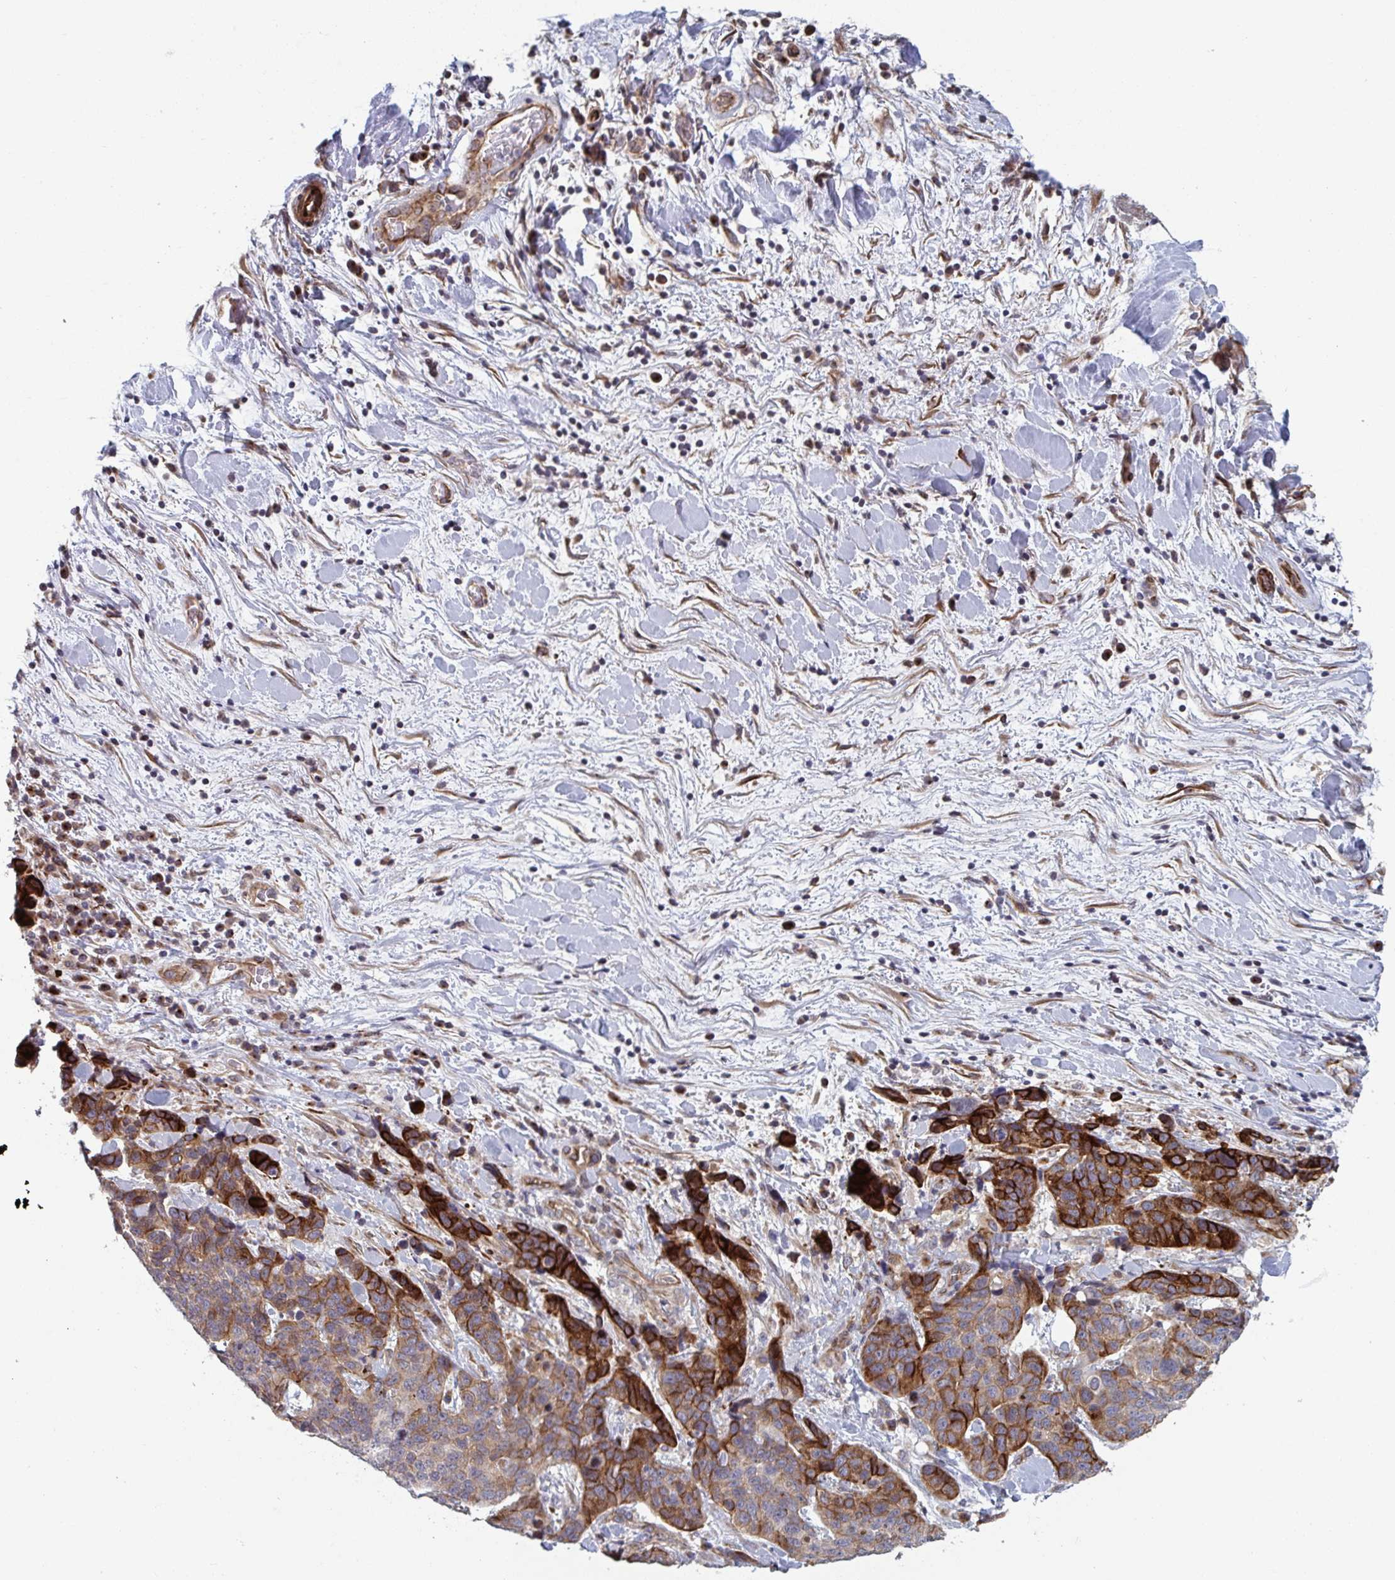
{"staining": {"intensity": "strong", "quantity": "<25%", "location": "cytoplasmic/membranous"}, "tissue": "lung cancer", "cell_type": "Tumor cells", "image_type": "cancer", "snomed": [{"axis": "morphology", "description": "Squamous cell carcinoma, NOS"}, {"axis": "topography", "description": "Lung"}], "caption": "A photomicrograph showing strong cytoplasmic/membranous staining in approximately <25% of tumor cells in squamous cell carcinoma (lung), as visualized by brown immunohistochemical staining.", "gene": "TNFSF10", "patient": {"sex": "male", "age": 62}}